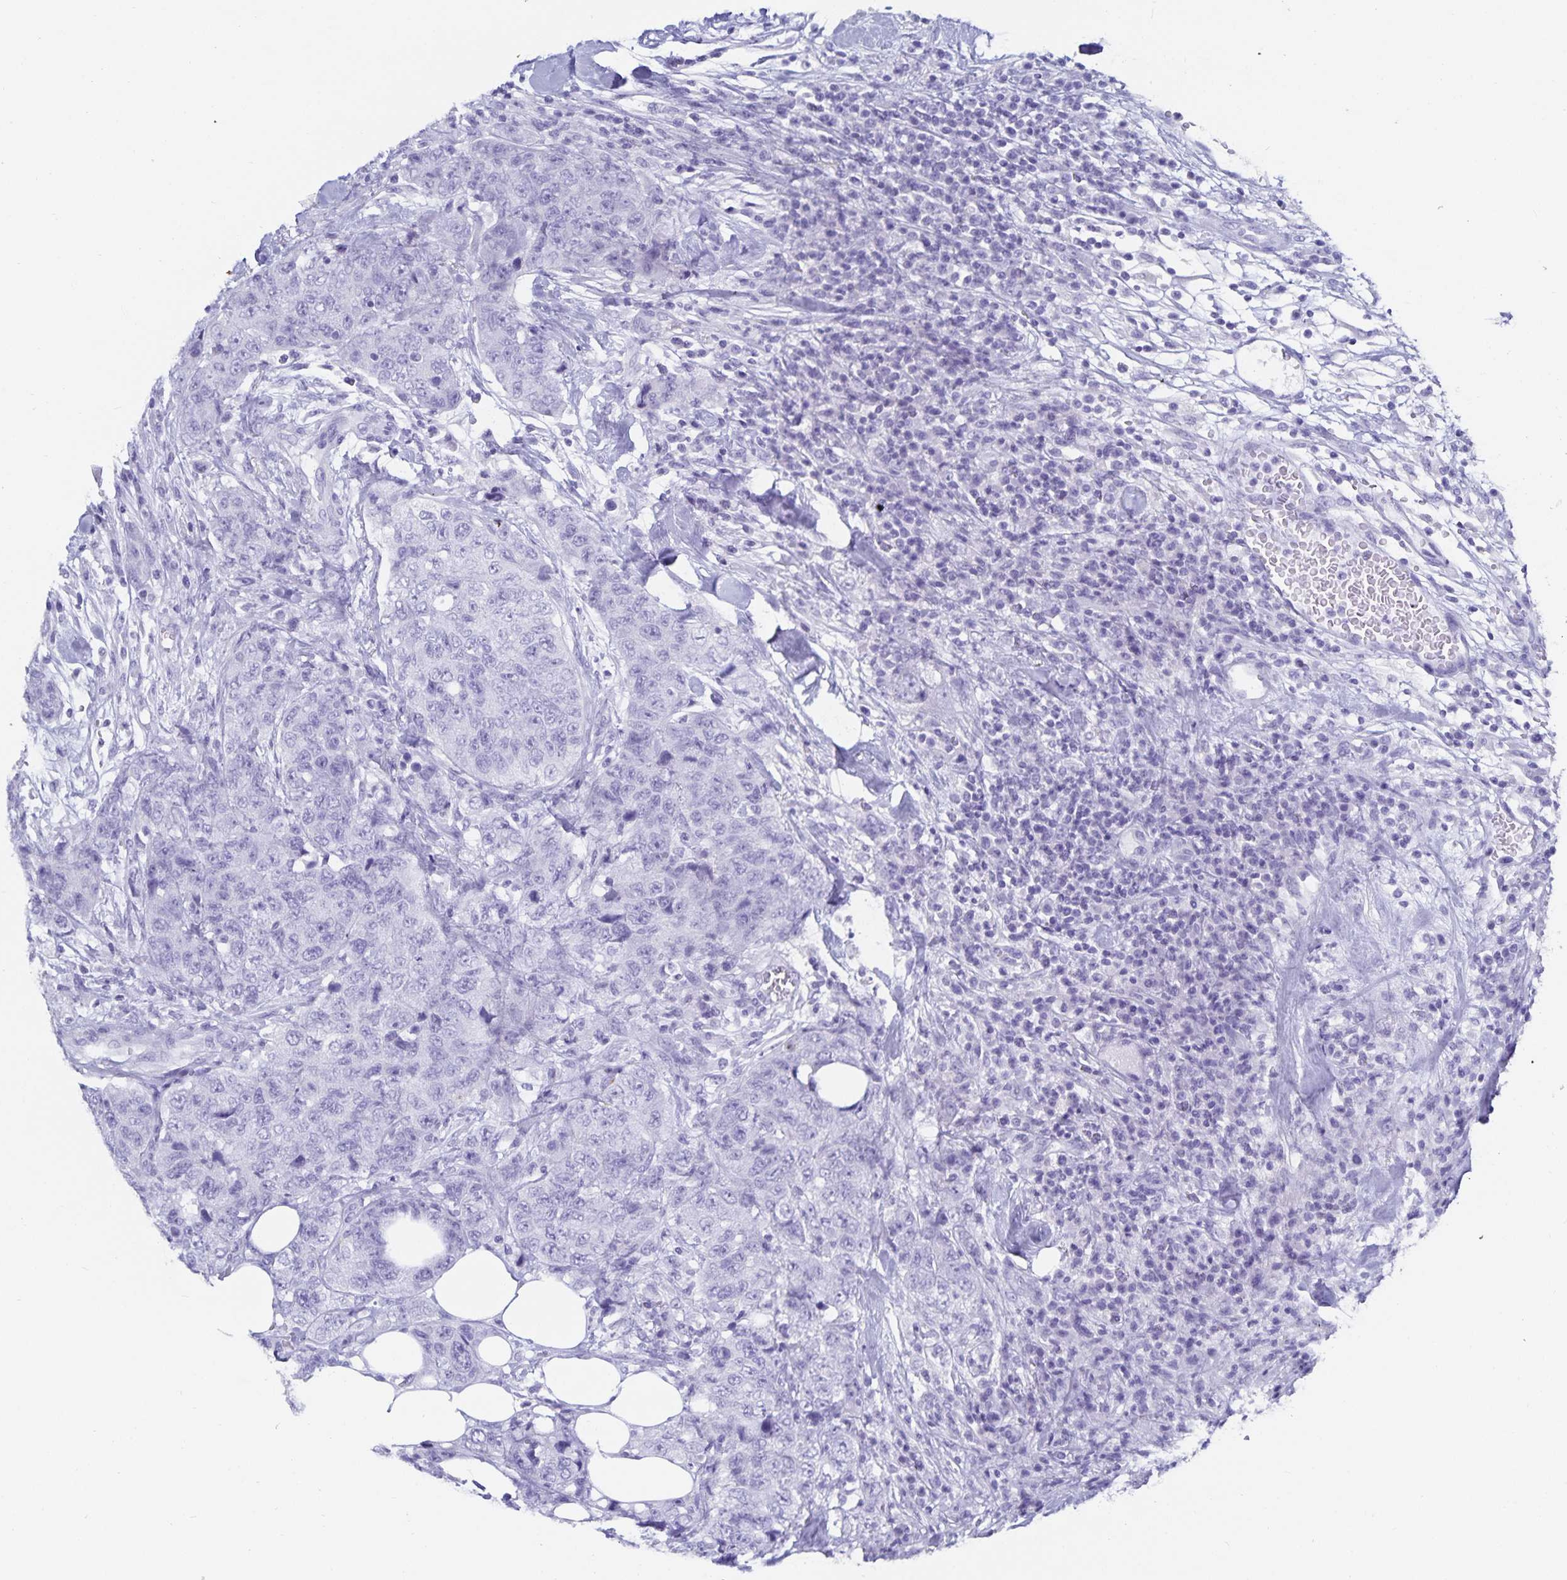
{"staining": {"intensity": "negative", "quantity": "none", "location": "none"}, "tissue": "urothelial cancer", "cell_type": "Tumor cells", "image_type": "cancer", "snomed": [{"axis": "morphology", "description": "Urothelial carcinoma, High grade"}, {"axis": "topography", "description": "Urinary bladder"}], "caption": "Tumor cells are negative for protein expression in human high-grade urothelial carcinoma. (IHC, brightfield microscopy, high magnification).", "gene": "C19orf73", "patient": {"sex": "female", "age": 78}}